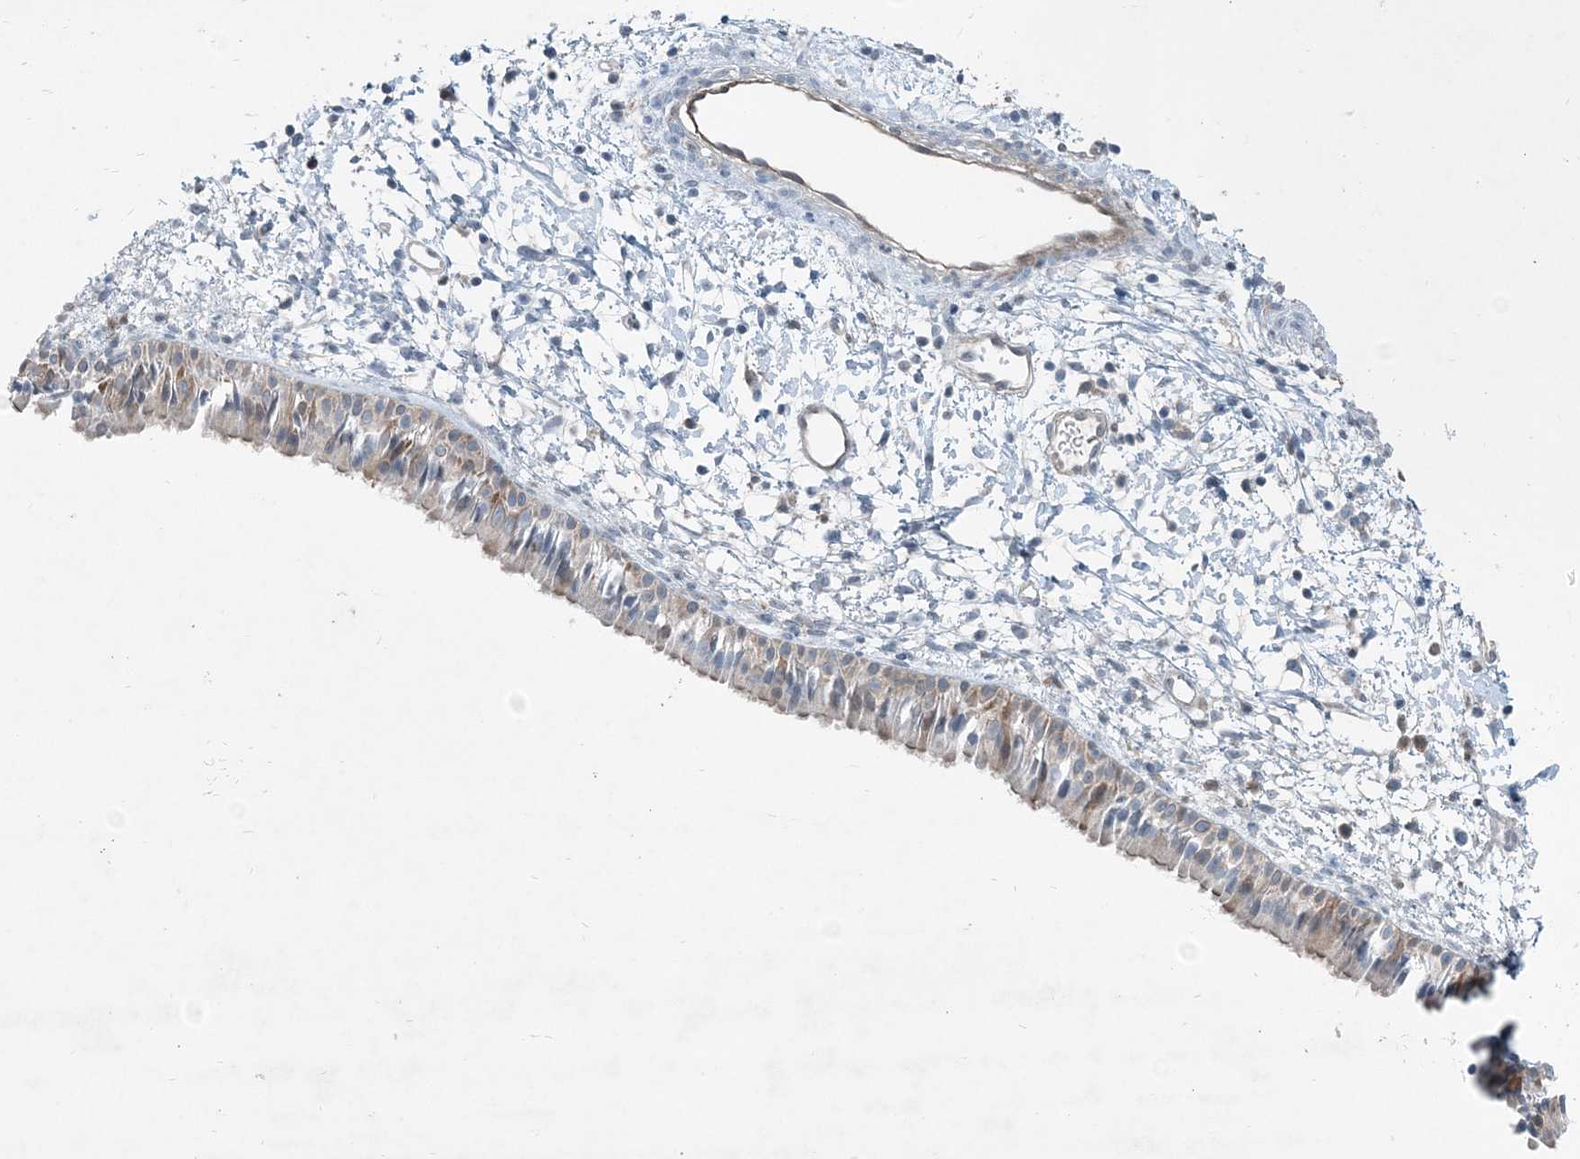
{"staining": {"intensity": "moderate", "quantity": "25%-75%", "location": "cytoplasmic/membranous"}, "tissue": "nasopharynx", "cell_type": "Respiratory epithelial cells", "image_type": "normal", "snomed": [{"axis": "morphology", "description": "Normal tissue, NOS"}, {"axis": "topography", "description": "Nasopharynx"}], "caption": "Respiratory epithelial cells demonstrate medium levels of moderate cytoplasmic/membranous positivity in approximately 25%-75% of cells in benign nasopharynx. (brown staining indicates protein expression, while blue staining denotes nuclei).", "gene": "ARMH1", "patient": {"sex": "male", "age": 22}}